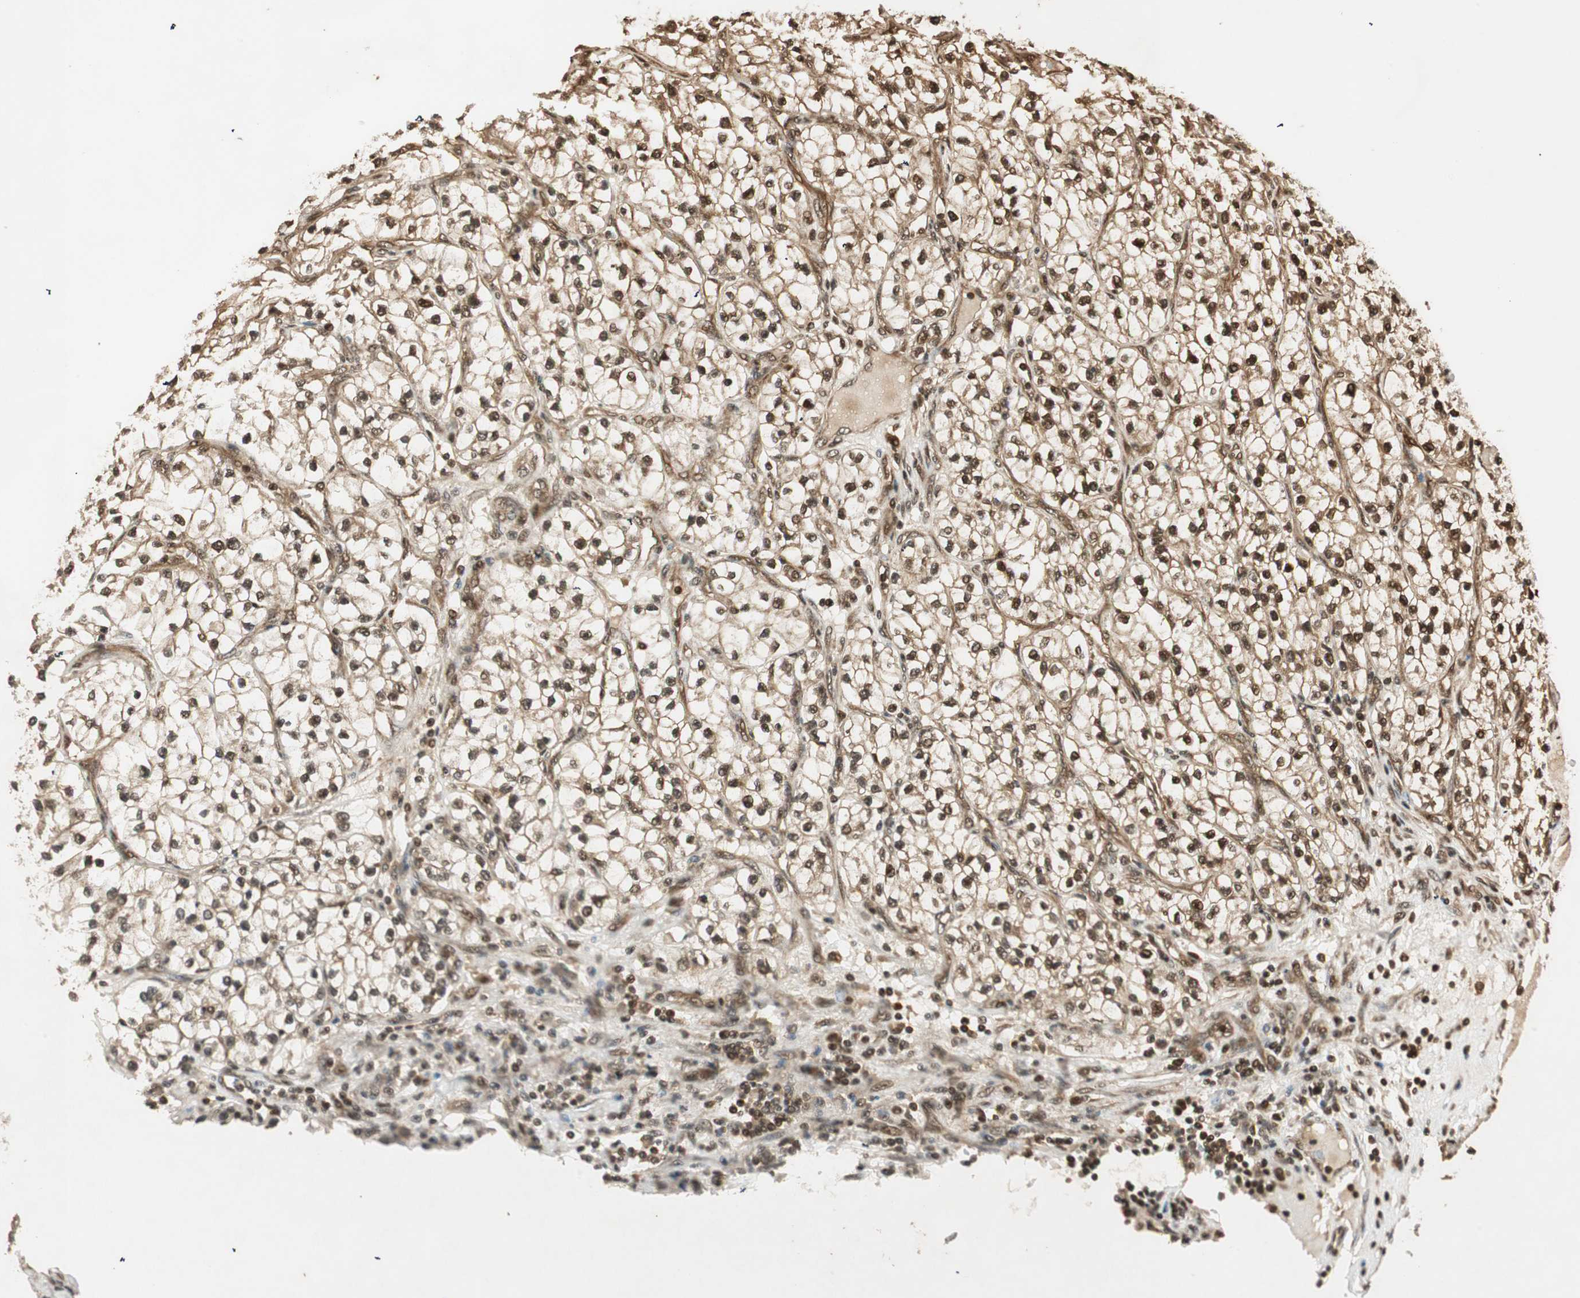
{"staining": {"intensity": "strong", "quantity": ">75%", "location": "cytoplasmic/membranous,nuclear"}, "tissue": "renal cancer", "cell_type": "Tumor cells", "image_type": "cancer", "snomed": [{"axis": "morphology", "description": "Adenocarcinoma, NOS"}, {"axis": "topography", "description": "Kidney"}], "caption": "Immunohistochemical staining of human renal cancer displays high levels of strong cytoplasmic/membranous and nuclear positivity in about >75% of tumor cells.", "gene": "RPA3", "patient": {"sex": "female", "age": 57}}